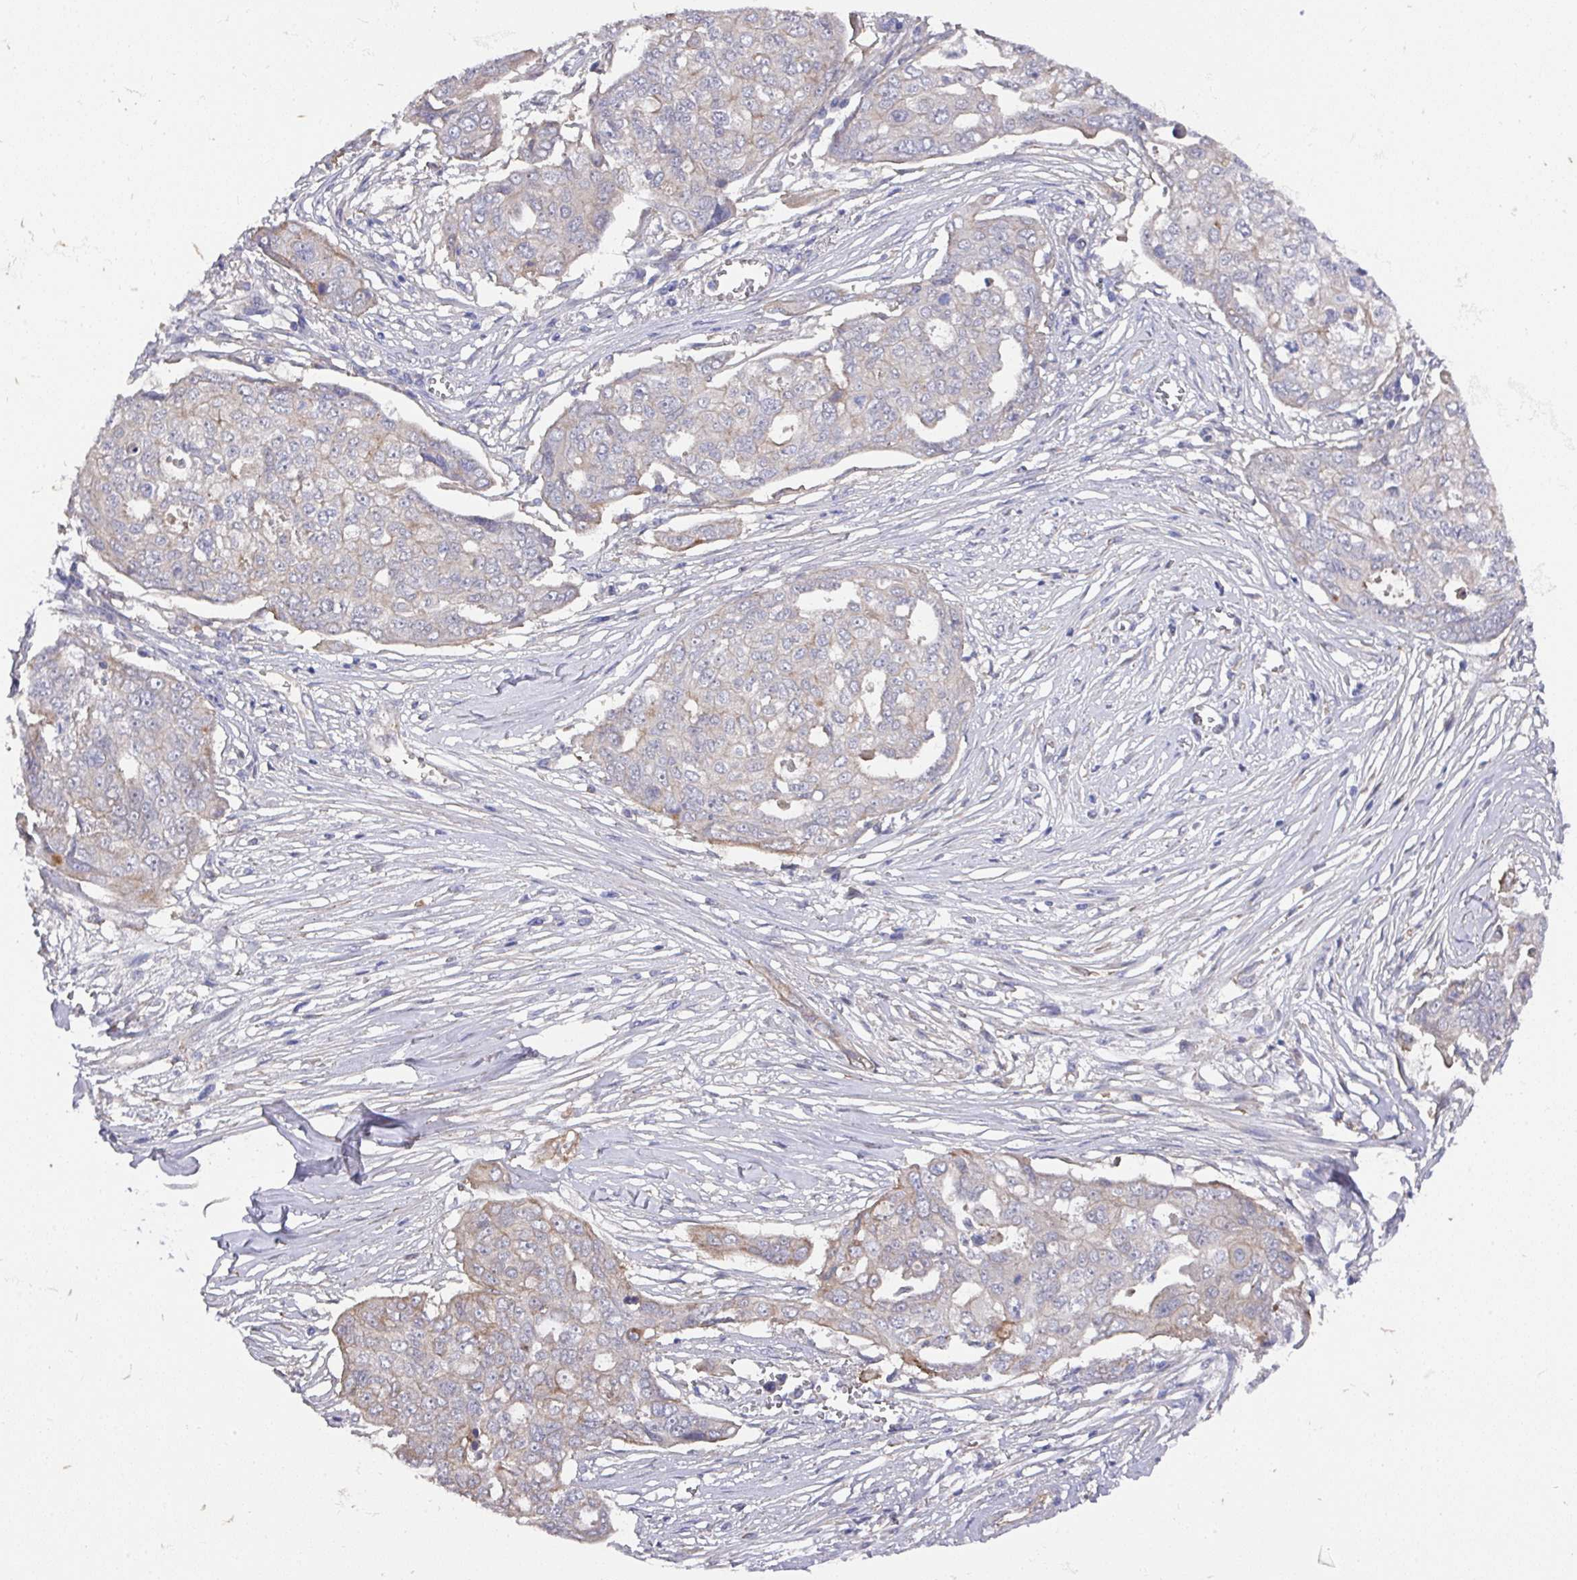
{"staining": {"intensity": "weak", "quantity": "<25%", "location": "cytoplasmic/membranous"}, "tissue": "ovarian cancer", "cell_type": "Tumor cells", "image_type": "cancer", "snomed": [{"axis": "morphology", "description": "Carcinoma, endometroid"}, {"axis": "topography", "description": "Ovary"}], "caption": "Tumor cells show no significant protein positivity in ovarian endometroid carcinoma.", "gene": "PRR5", "patient": {"sex": "female", "age": 70}}